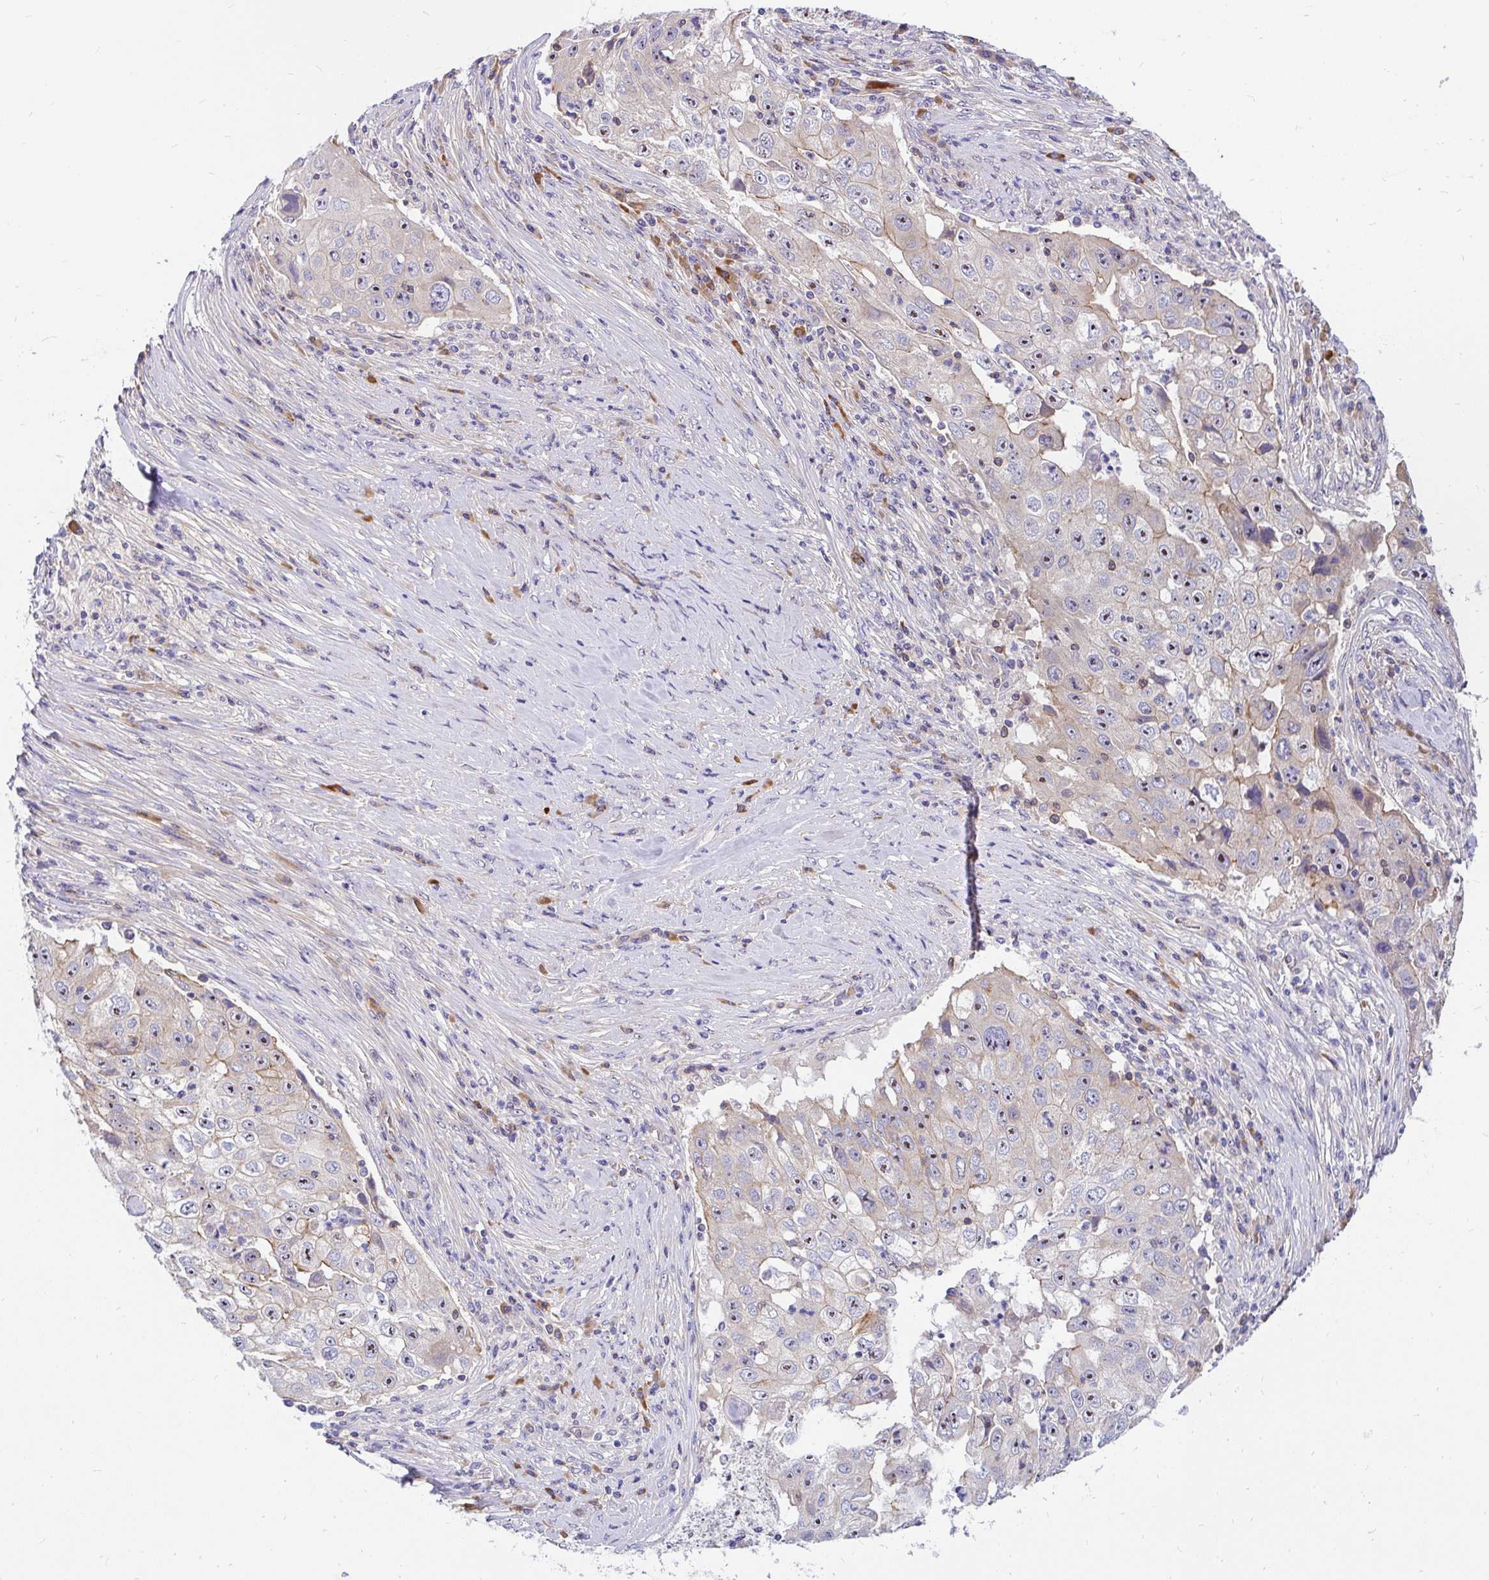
{"staining": {"intensity": "moderate", "quantity": "25%-75%", "location": "cytoplasmic/membranous,nuclear"}, "tissue": "lung cancer", "cell_type": "Tumor cells", "image_type": "cancer", "snomed": [{"axis": "morphology", "description": "Squamous cell carcinoma, NOS"}, {"axis": "topography", "description": "Lung"}], "caption": "A brown stain shows moderate cytoplasmic/membranous and nuclear staining of a protein in human lung cancer (squamous cell carcinoma) tumor cells.", "gene": "LRRC26", "patient": {"sex": "male", "age": 64}}